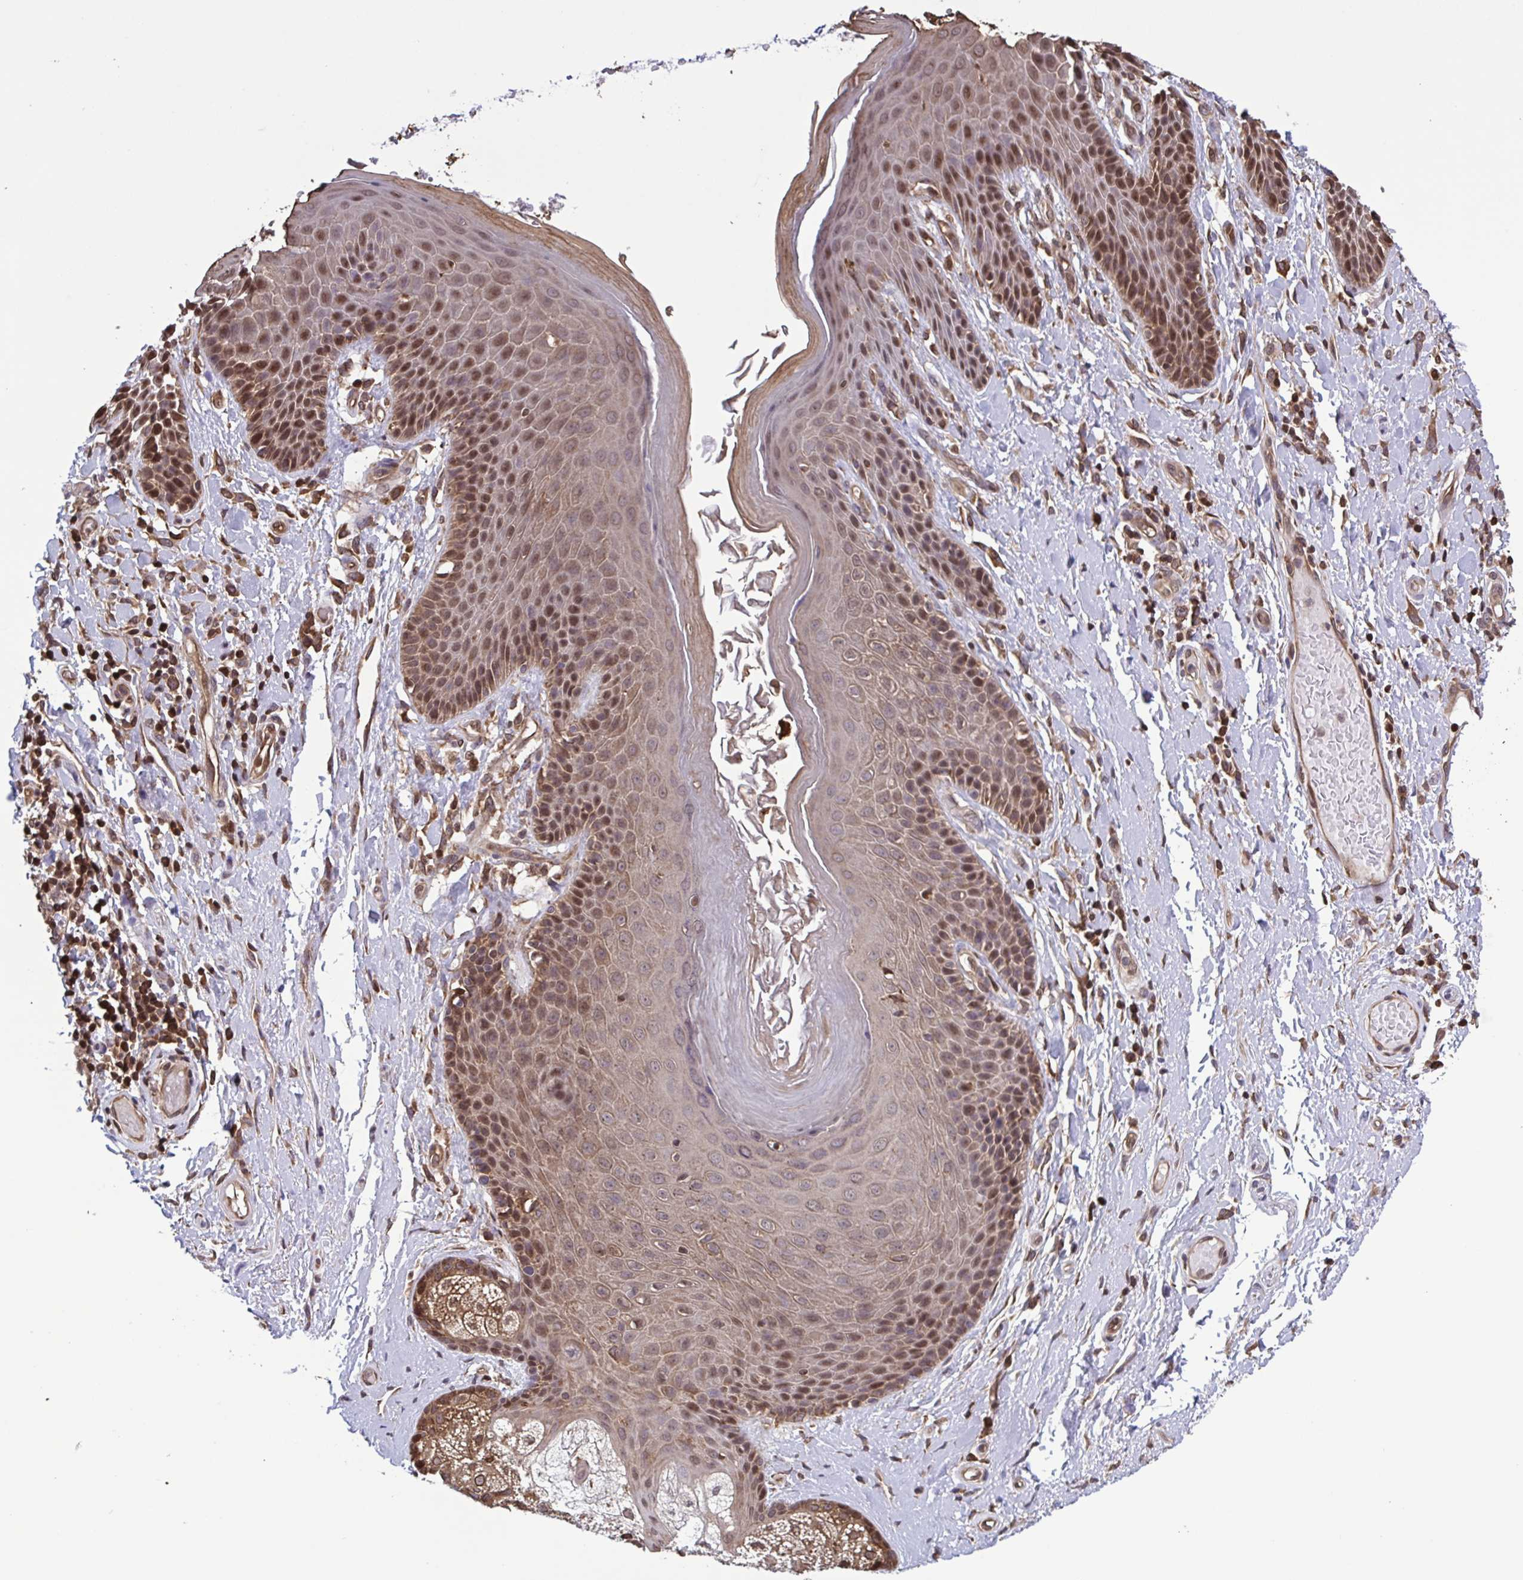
{"staining": {"intensity": "moderate", "quantity": ">75%", "location": "cytoplasmic/membranous,nuclear"}, "tissue": "skin", "cell_type": "Epidermal cells", "image_type": "normal", "snomed": [{"axis": "morphology", "description": "Normal tissue, NOS"}, {"axis": "topography", "description": "Anal"}, {"axis": "topography", "description": "Peripheral nerve tissue"}], "caption": "About >75% of epidermal cells in unremarkable skin reveal moderate cytoplasmic/membranous,nuclear protein expression as visualized by brown immunohistochemical staining.", "gene": "SEC63", "patient": {"sex": "male", "age": 51}}